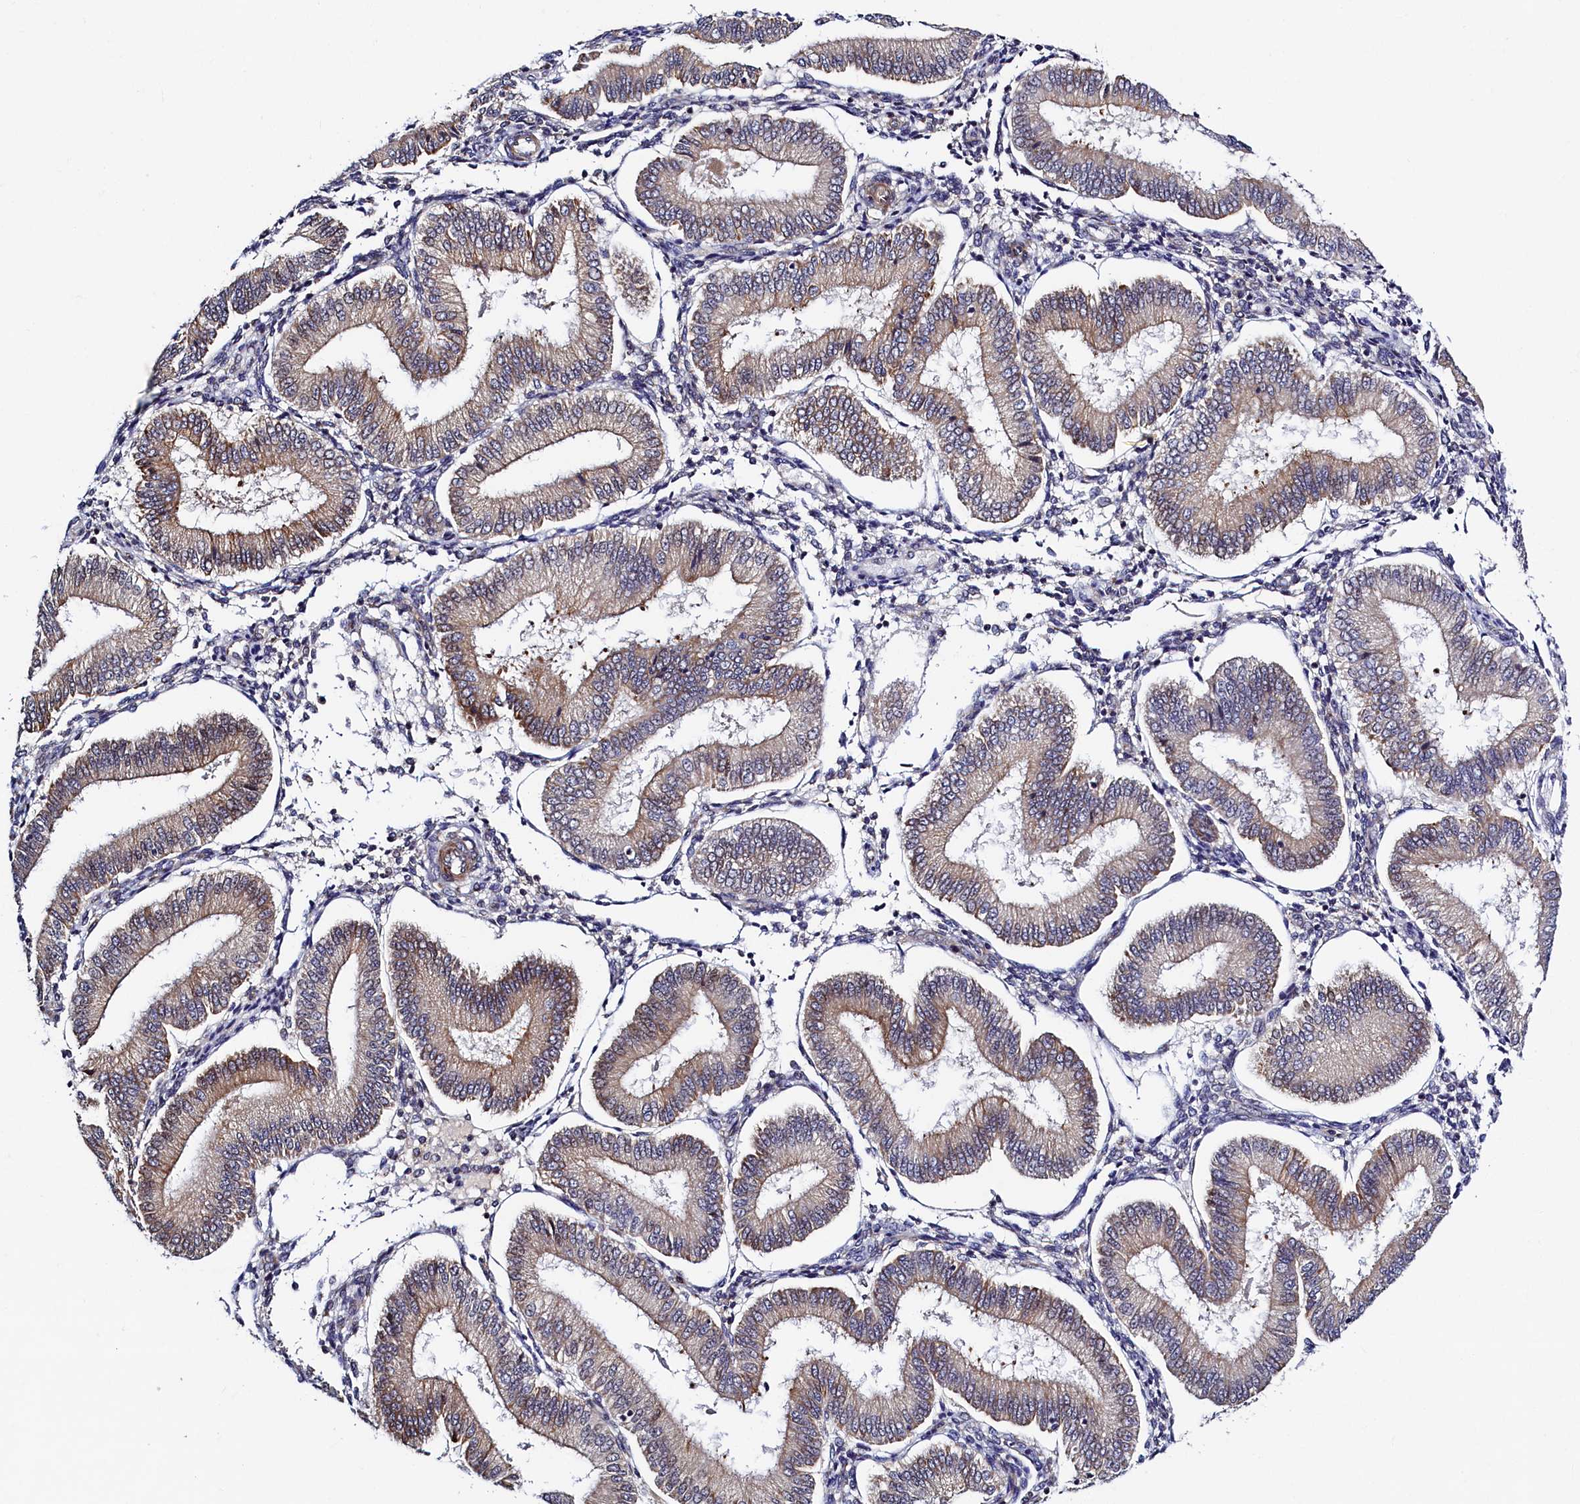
{"staining": {"intensity": "negative", "quantity": "none", "location": "none"}, "tissue": "endometrium", "cell_type": "Cells in endometrial stroma", "image_type": "normal", "snomed": [{"axis": "morphology", "description": "Normal tissue, NOS"}, {"axis": "topography", "description": "Endometrium"}], "caption": "A high-resolution image shows immunohistochemistry (IHC) staining of benign endometrium, which displays no significant staining in cells in endometrial stroma. (Stains: DAB IHC with hematoxylin counter stain, Microscopy: brightfield microscopy at high magnification).", "gene": "SLC16A14", "patient": {"sex": "female", "age": 39}}